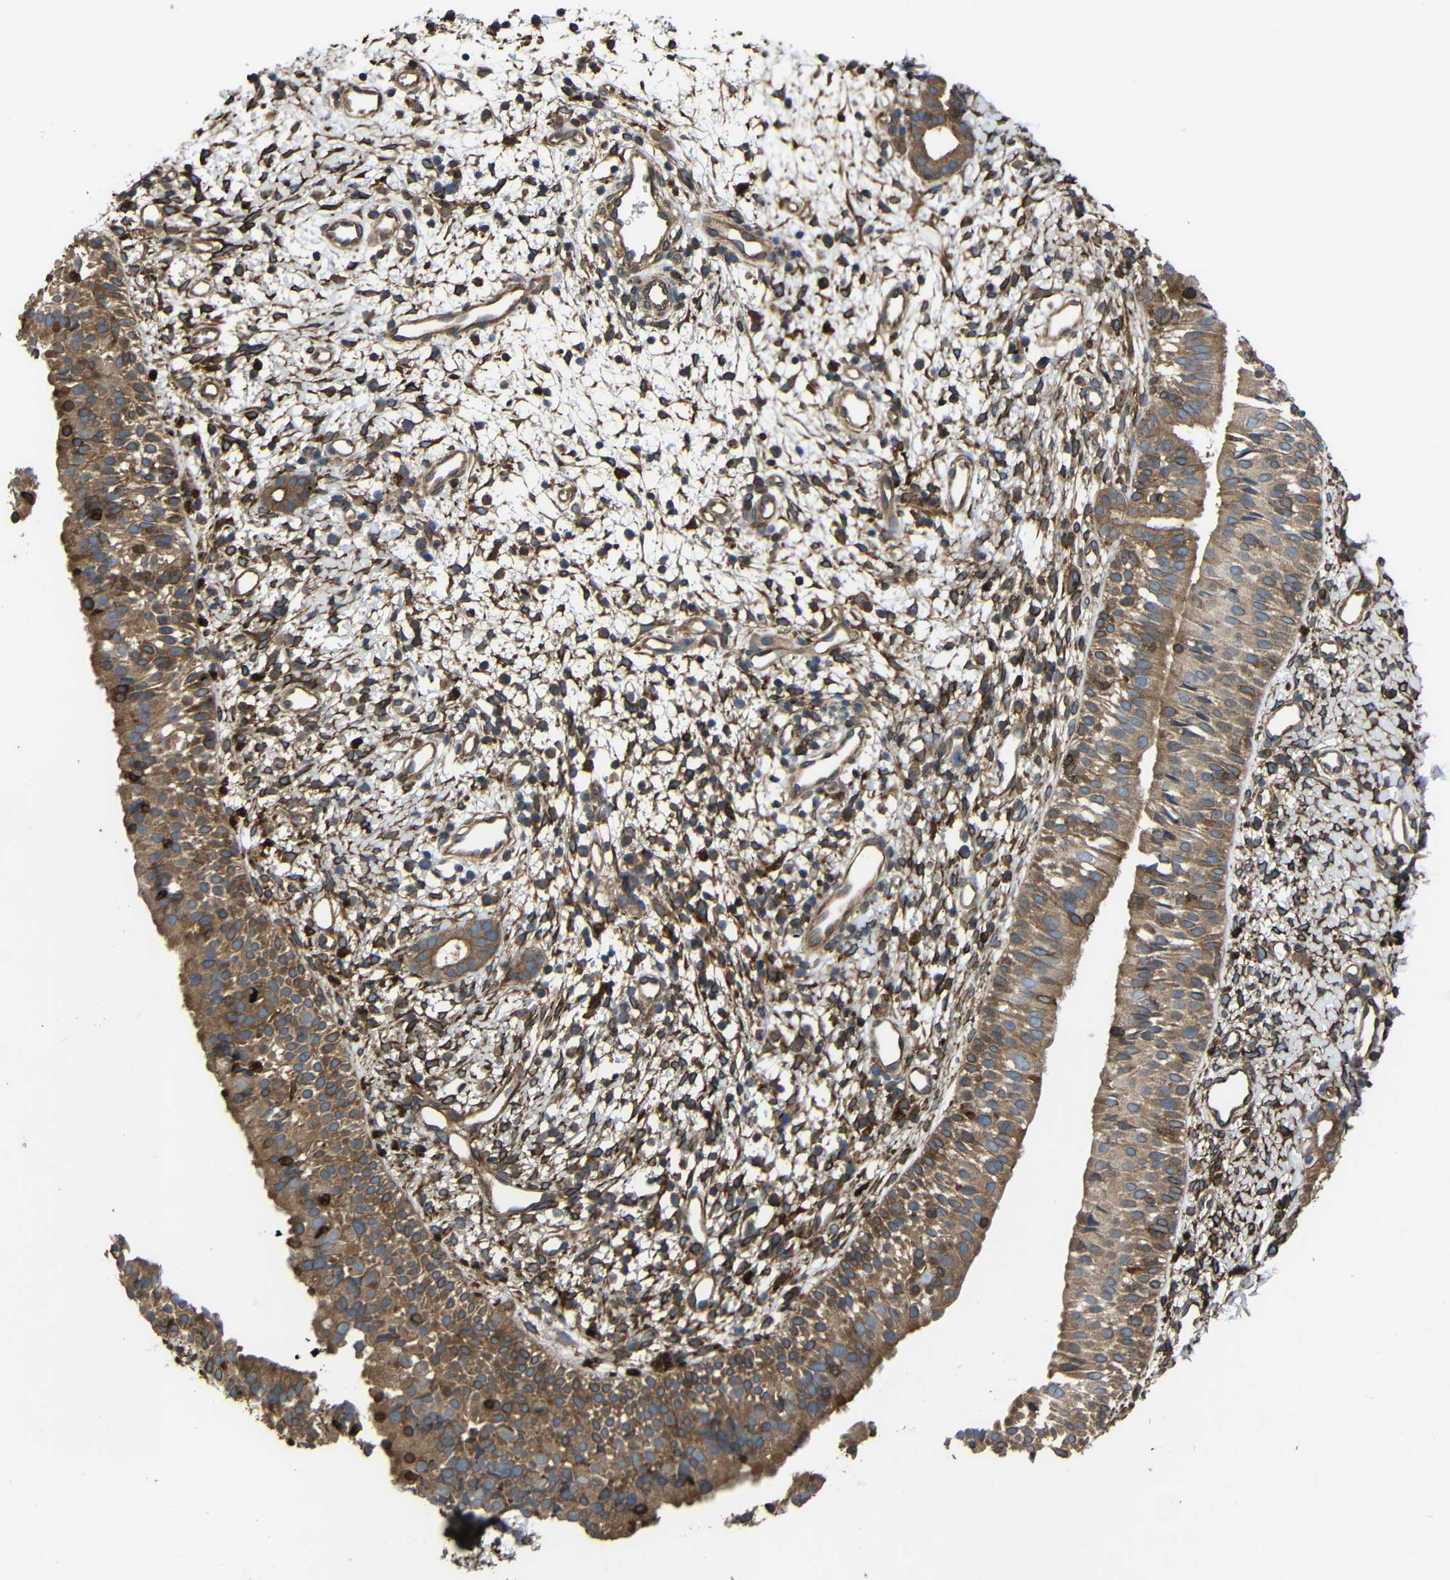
{"staining": {"intensity": "moderate", "quantity": ">75%", "location": "cytoplasmic/membranous"}, "tissue": "nasopharynx", "cell_type": "Respiratory epithelial cells", "image_type": "normal", "snomed": [{"axis": "morphology", "description": "Normal tissue, NOS"}, {"axis": "topography", "description": "Nasopharynx"}], "caption": "Respiratory epithelial cells demonstrate medium levels of moderate cytoplasmic/membranous staining in approximately >75% of cells in unremarkable nasopharynx. The staining was performed using DAB to visualize the protein expression in brown, while the nuclei were stained in blue with hematoxylin (Magnification: 20x).", "gene": "TREM2", "patient": {"sex": "male", "age": 22}}